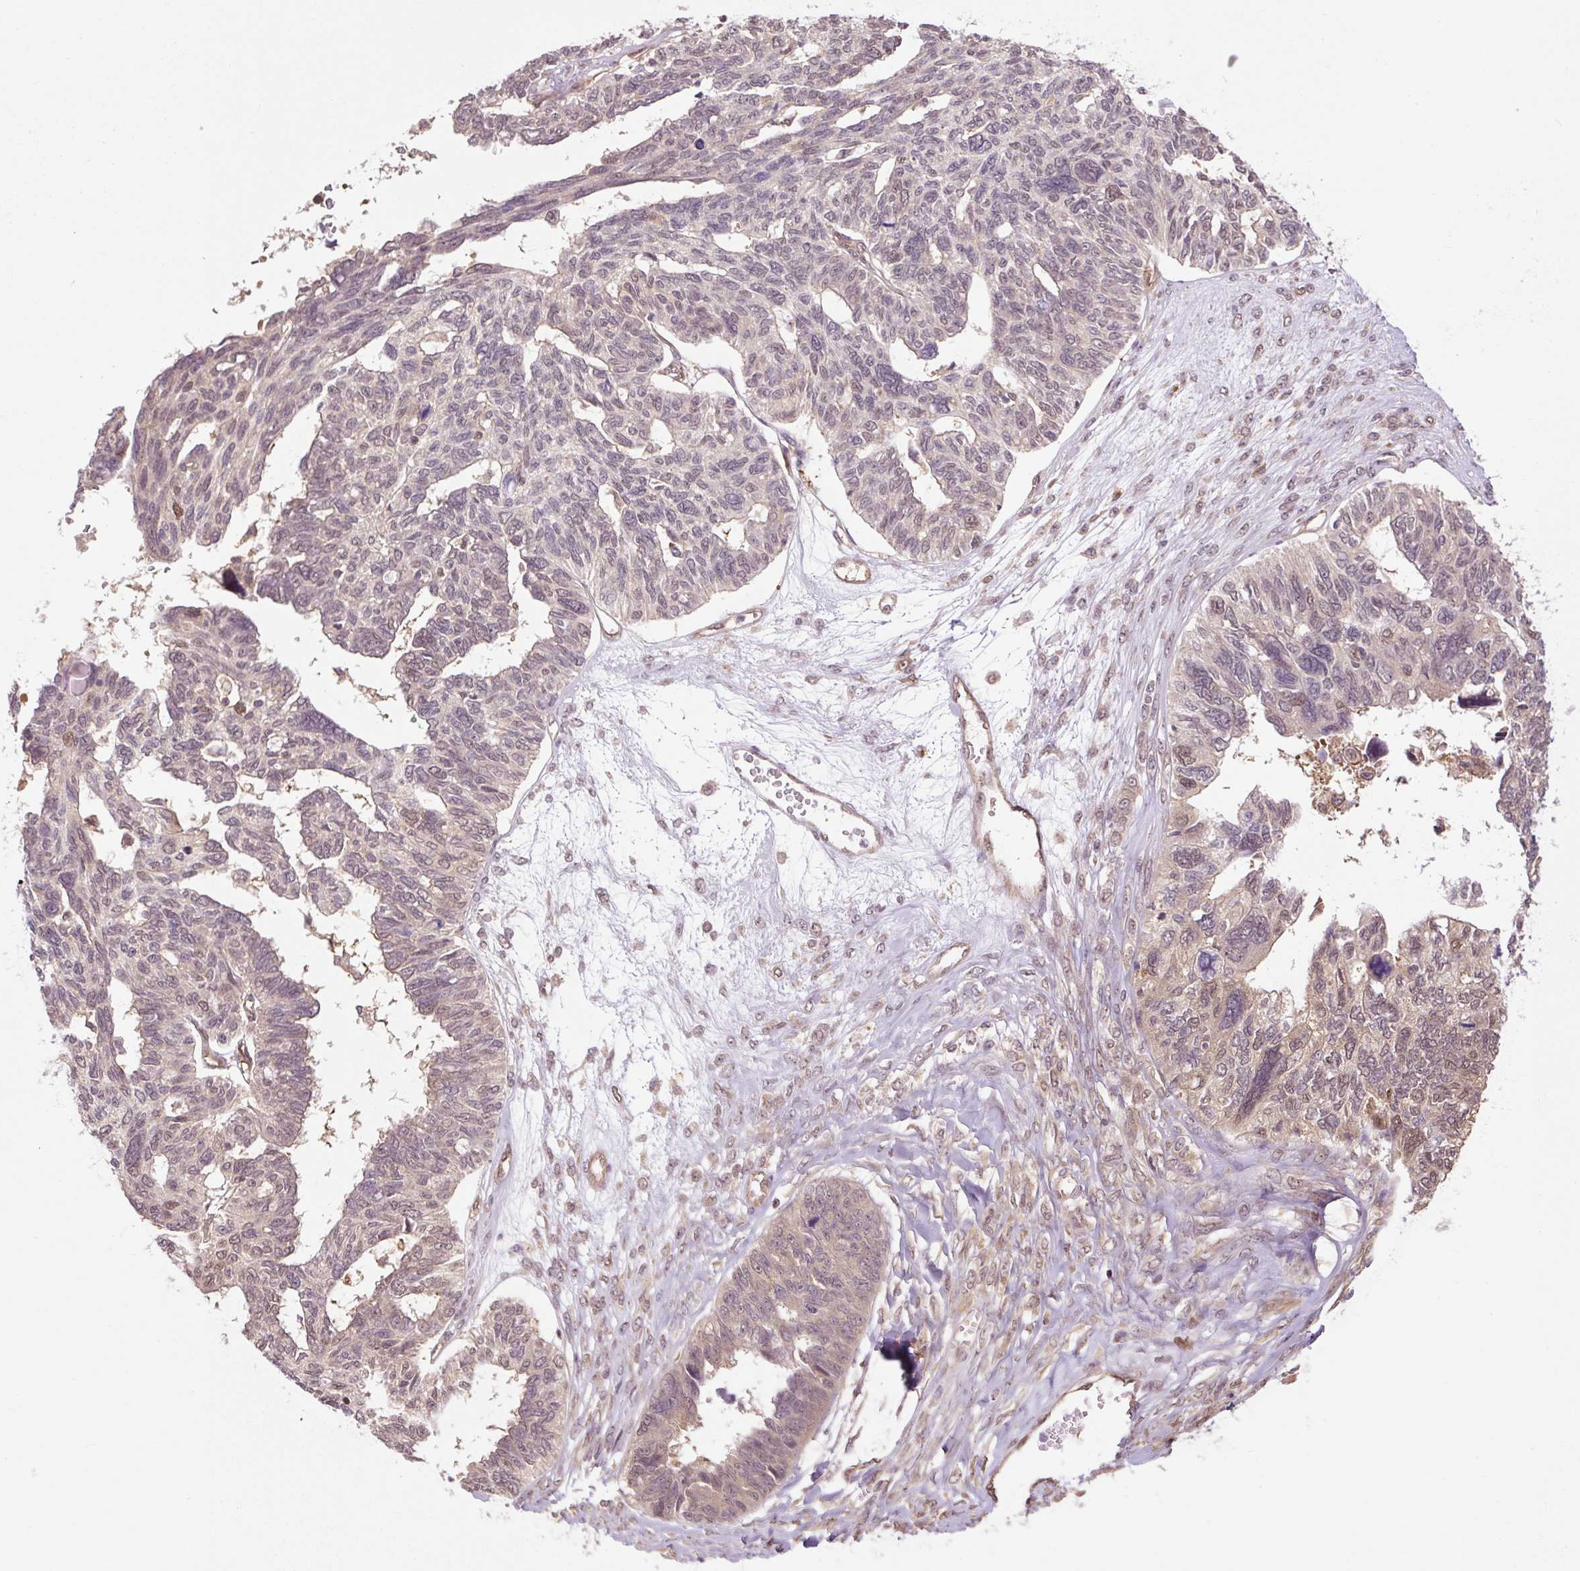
{"staining": {"intensity": "weak", "quantity": "25%-75%", "location": "cytoplasmic/membranous,nuclear"}, "tissue": "ovarian cancer", "cell_type": "Tumor cells", "image_type": "cancer", "snomed": [{"axis": "morphology", "description": "Cystadenocarcinoma, serous, NOS"}, {"axis": "topography", "description": "Ovary"}], "caption": "Immunohistochemistry (IHC) histopathology image of serous cystadenocarcinoma (ovarian) stained for a protein (brown), which shows low levels of weak cytoplasmic/membranous and nuclear staining in about 25%-75% of tumor cells.", "gene": "TPT1", "patient": {"sex": "female", "age": 79}}